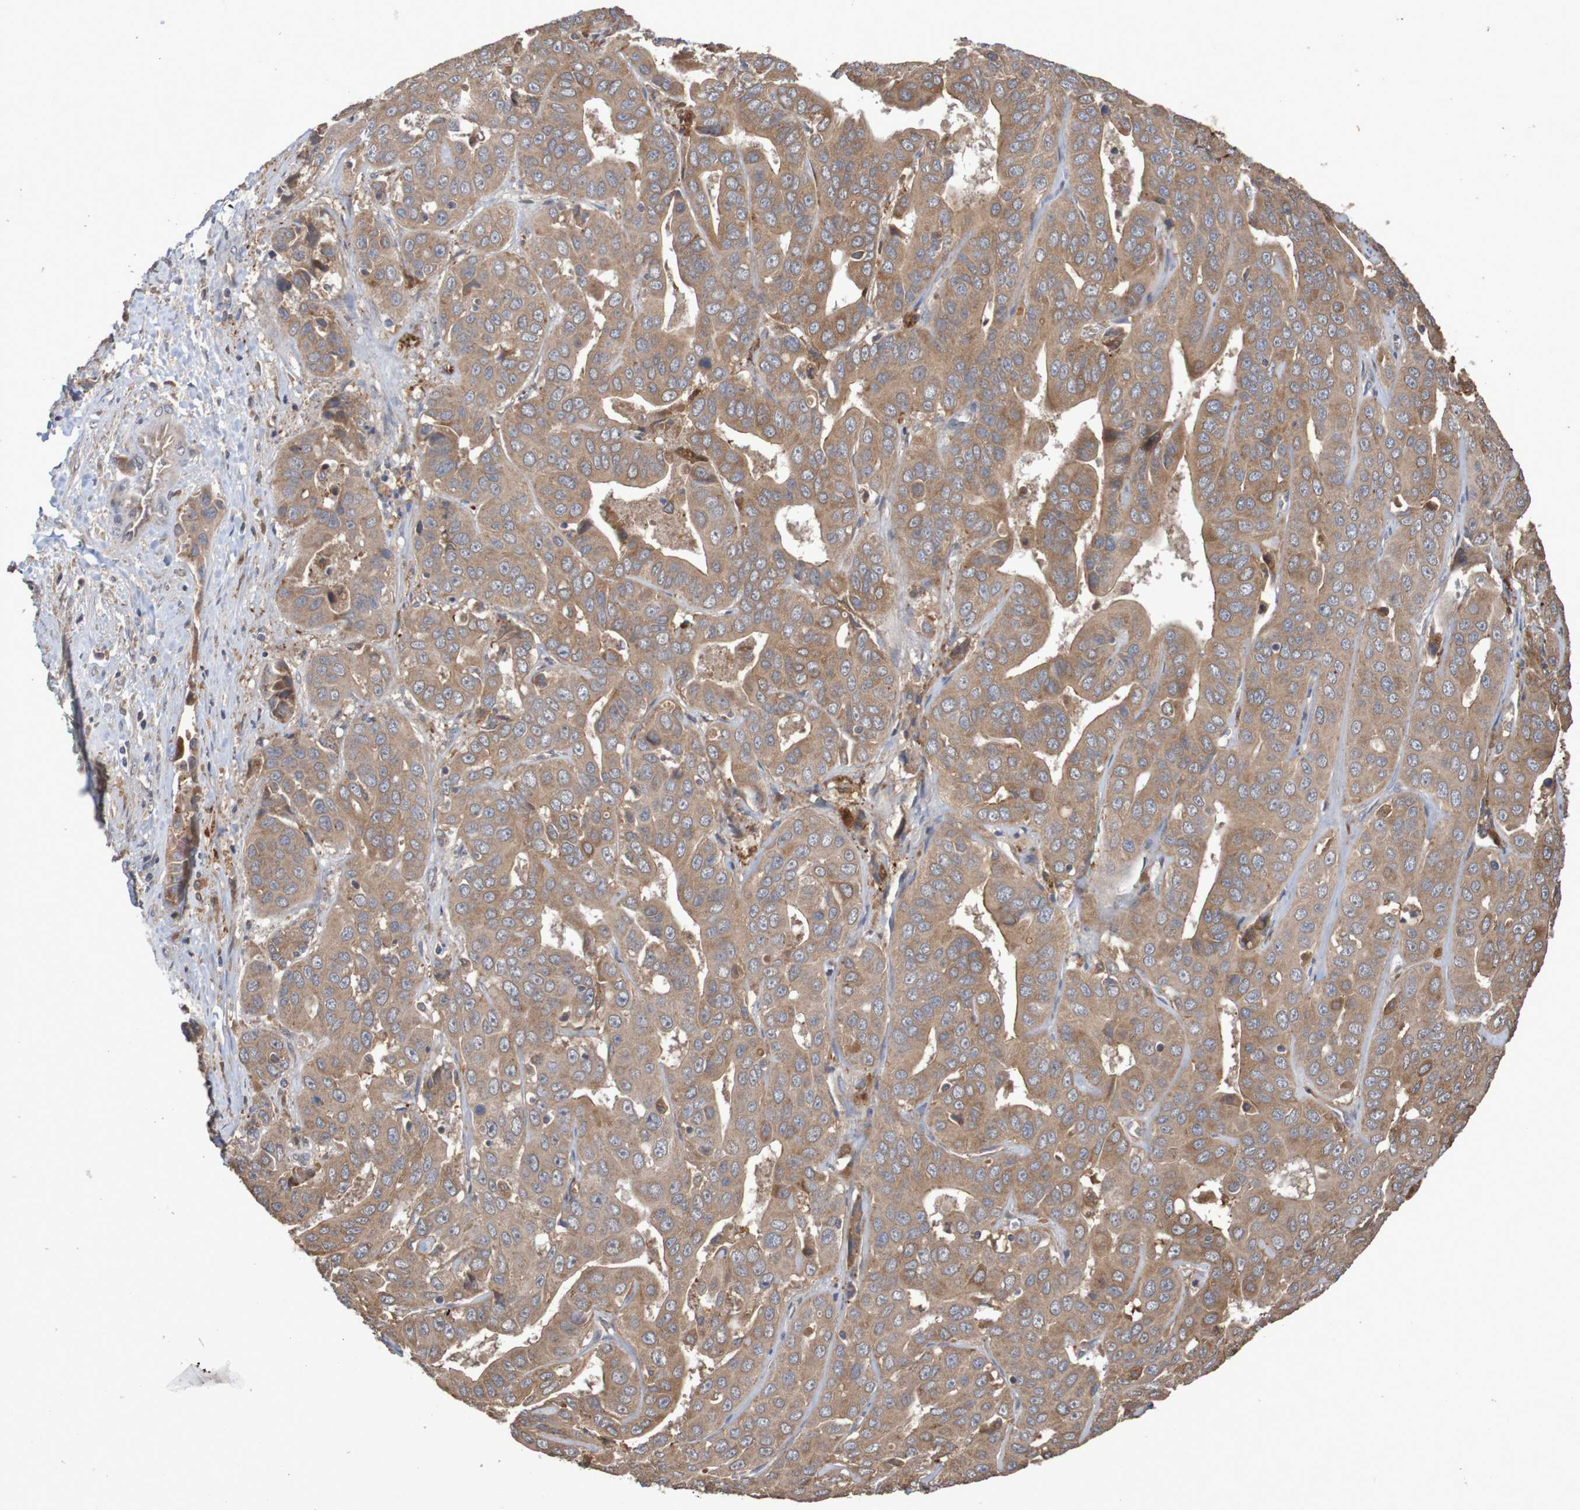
{"staining": {"intensity": "moderate", "quantity": ">75%", "location": "cytoplasmic/membranous"}, "tissue": "liver cancer", "cell_type": "Tumor cells", "image_type": "cancer", "snomed": [{"axis": "morphology", "description": "Cholangiocarcinoma"}, {"axis": "topography", "description": "Liver"}], "caption": "A medium amount of moderate cytoplasmic/membranous positivity is appreciated in approximately >75% of tumor cells in liver cholangiocarcinoma tissue. (brown staining indicates protein expression, while blue staining denotes nuclei).", "gene": "PHYH", "patient": {"sex": "female", "age": 52}}